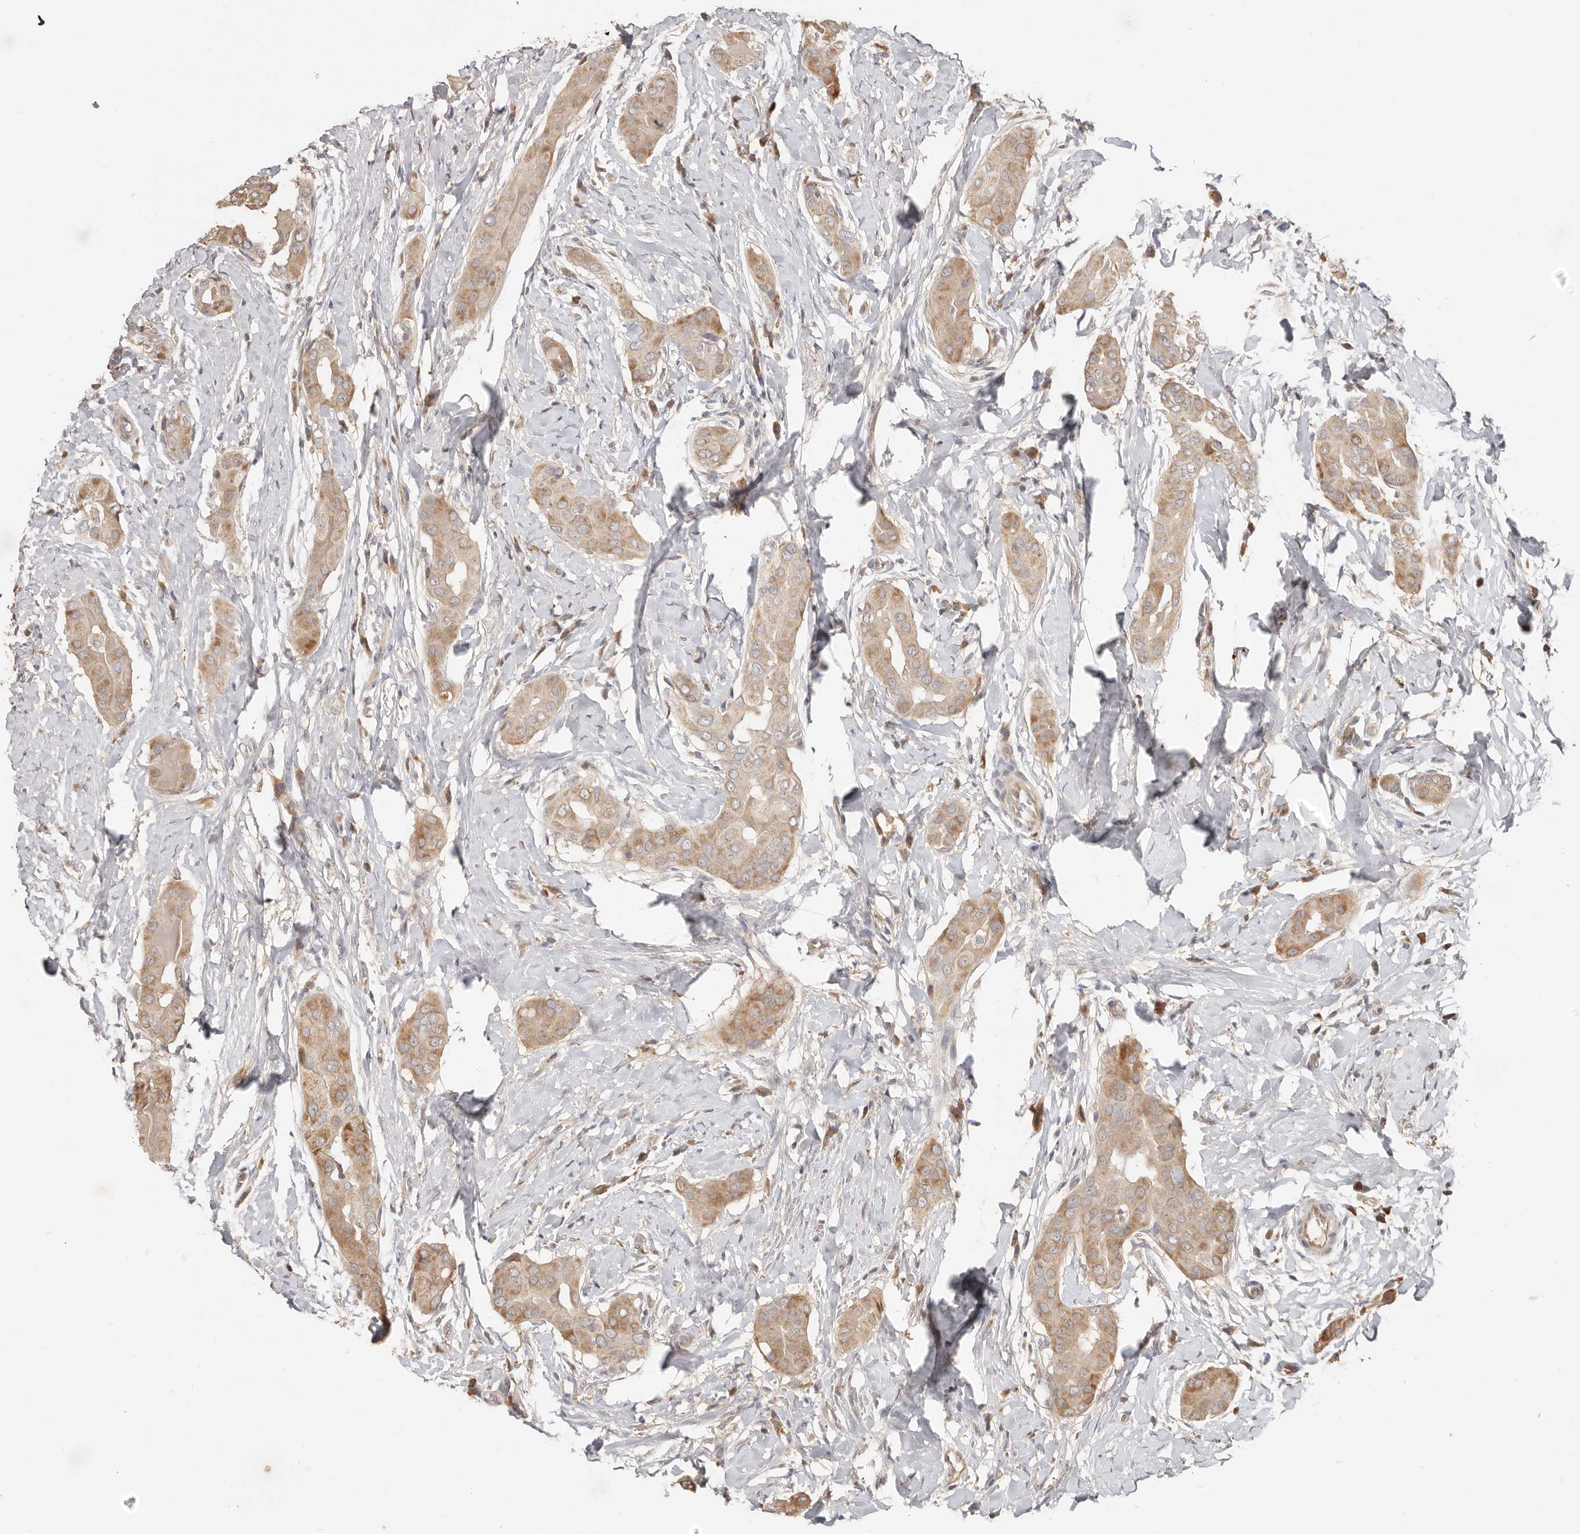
{"staining": {"intensity": "moderate", "quantity": ">75%", "location": "cytoplasmic/membranous"}, "tissue": "thyroid cancer", "cell_type": "Tumor cells", "image_type": "cancer", "snomed": [{"axis": "morphology", "description": "Papillary adenocarcinoma, NOS"}, {"axis": "topography", "description": "Thyroid gland"}], "caption": "Immunohistochemistry (IHC) of human papillary adenocarcinoma (thyroid) shows medium levels of moderate cytoplasmic/membranous expression in about >75% of tumor cells.", "gene": "MTFR2", "patient": {"sex": "male", "age": 33}}